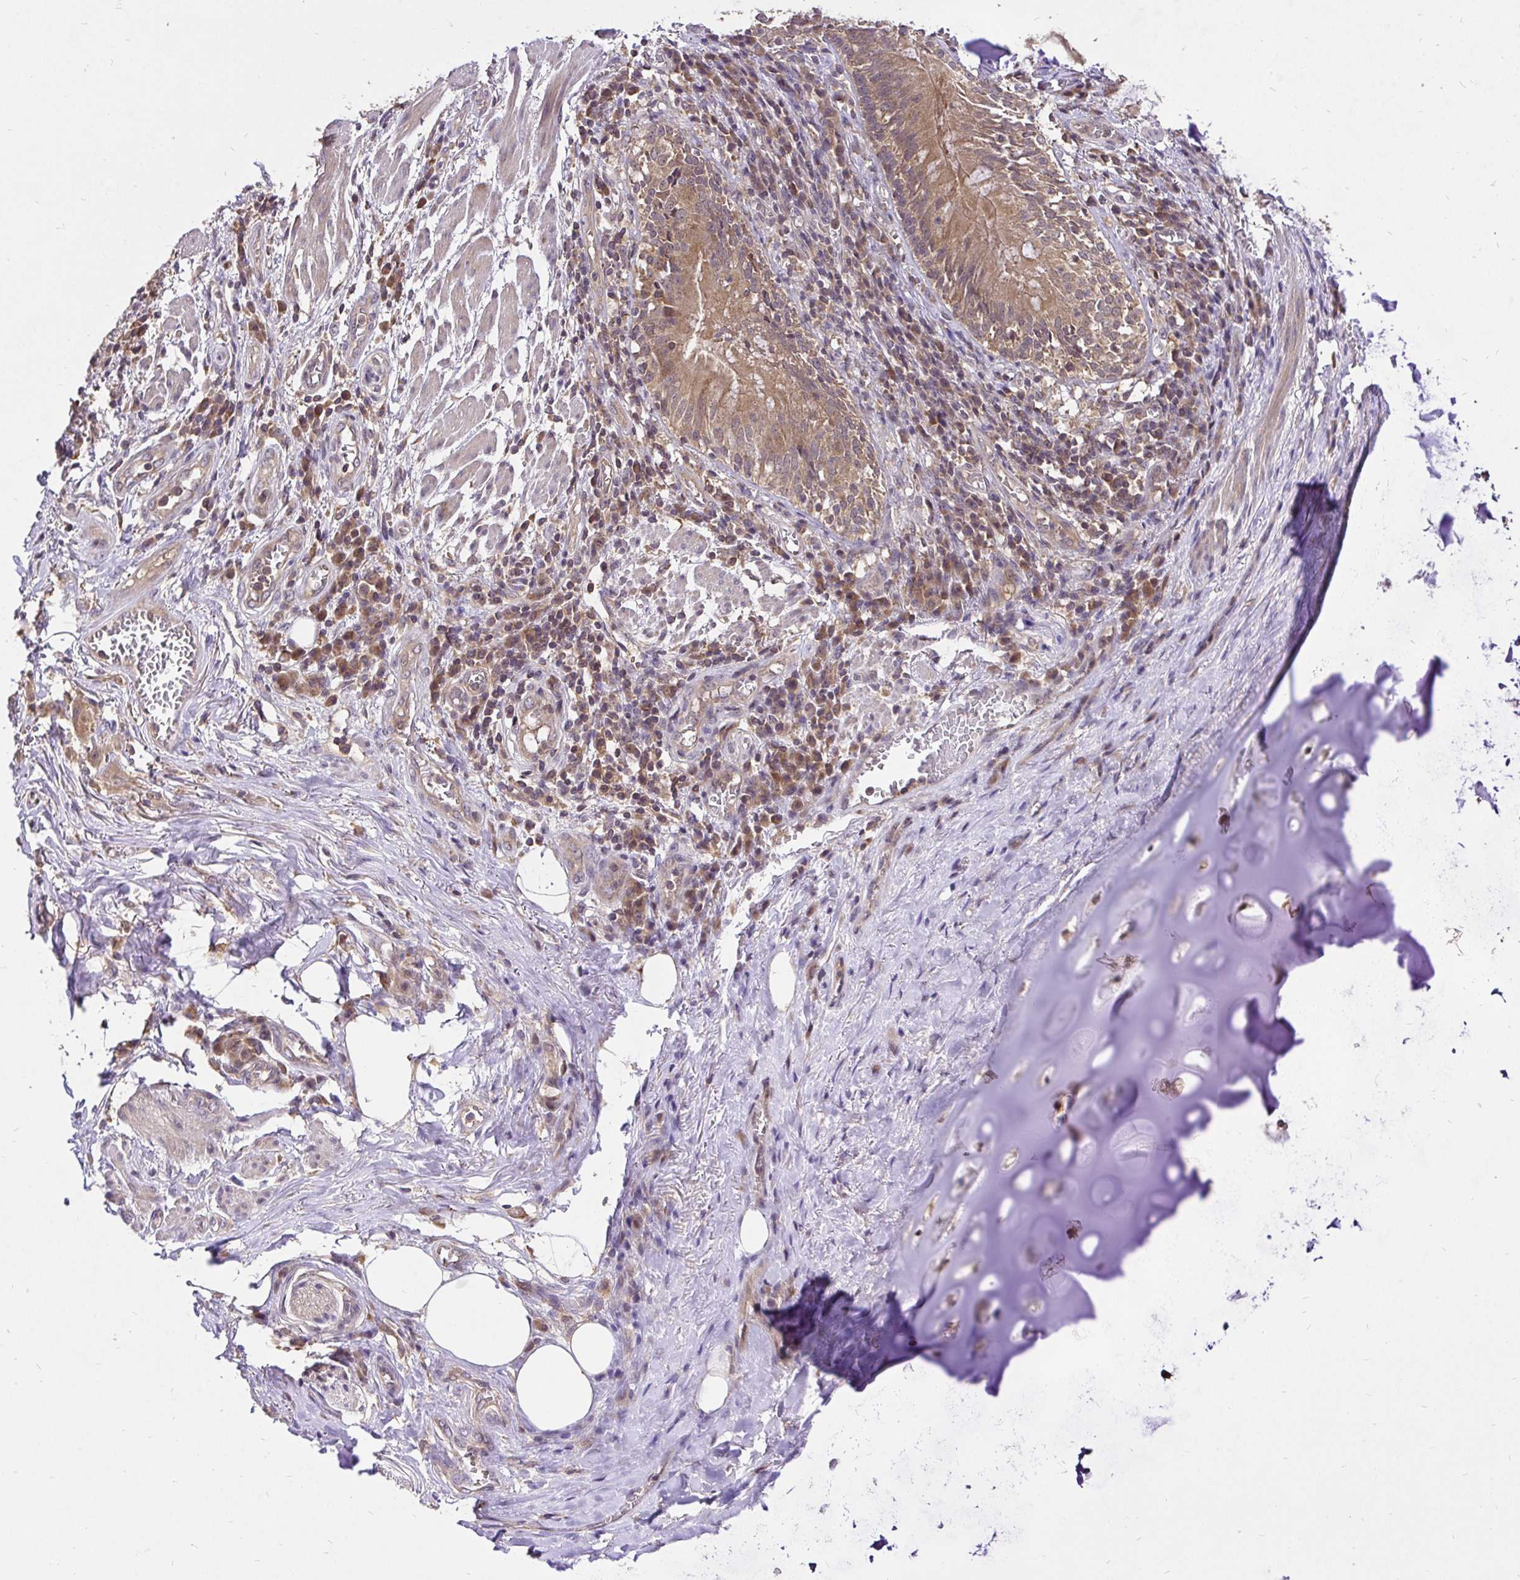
{"staining": {"intensity": "negative", "quantity": "none", "location": "none"}, "tissue": "adipose tissue", "cell_type": "Adipocytes", "image_type": "normal", "snomed": [{"axis": "morphology", "description": "Normal tissue, NOS"}, {"axis": "topography", "description": "Lymph node"}, {"axis": "topography", "description": "Bronchus"}], "caption": "There is no significant staining in adipocytes of adipose tissue. Nuclei are stained in blue.", "gene": "UBE2M", "patient": {"sex": "male", "age": 56}}